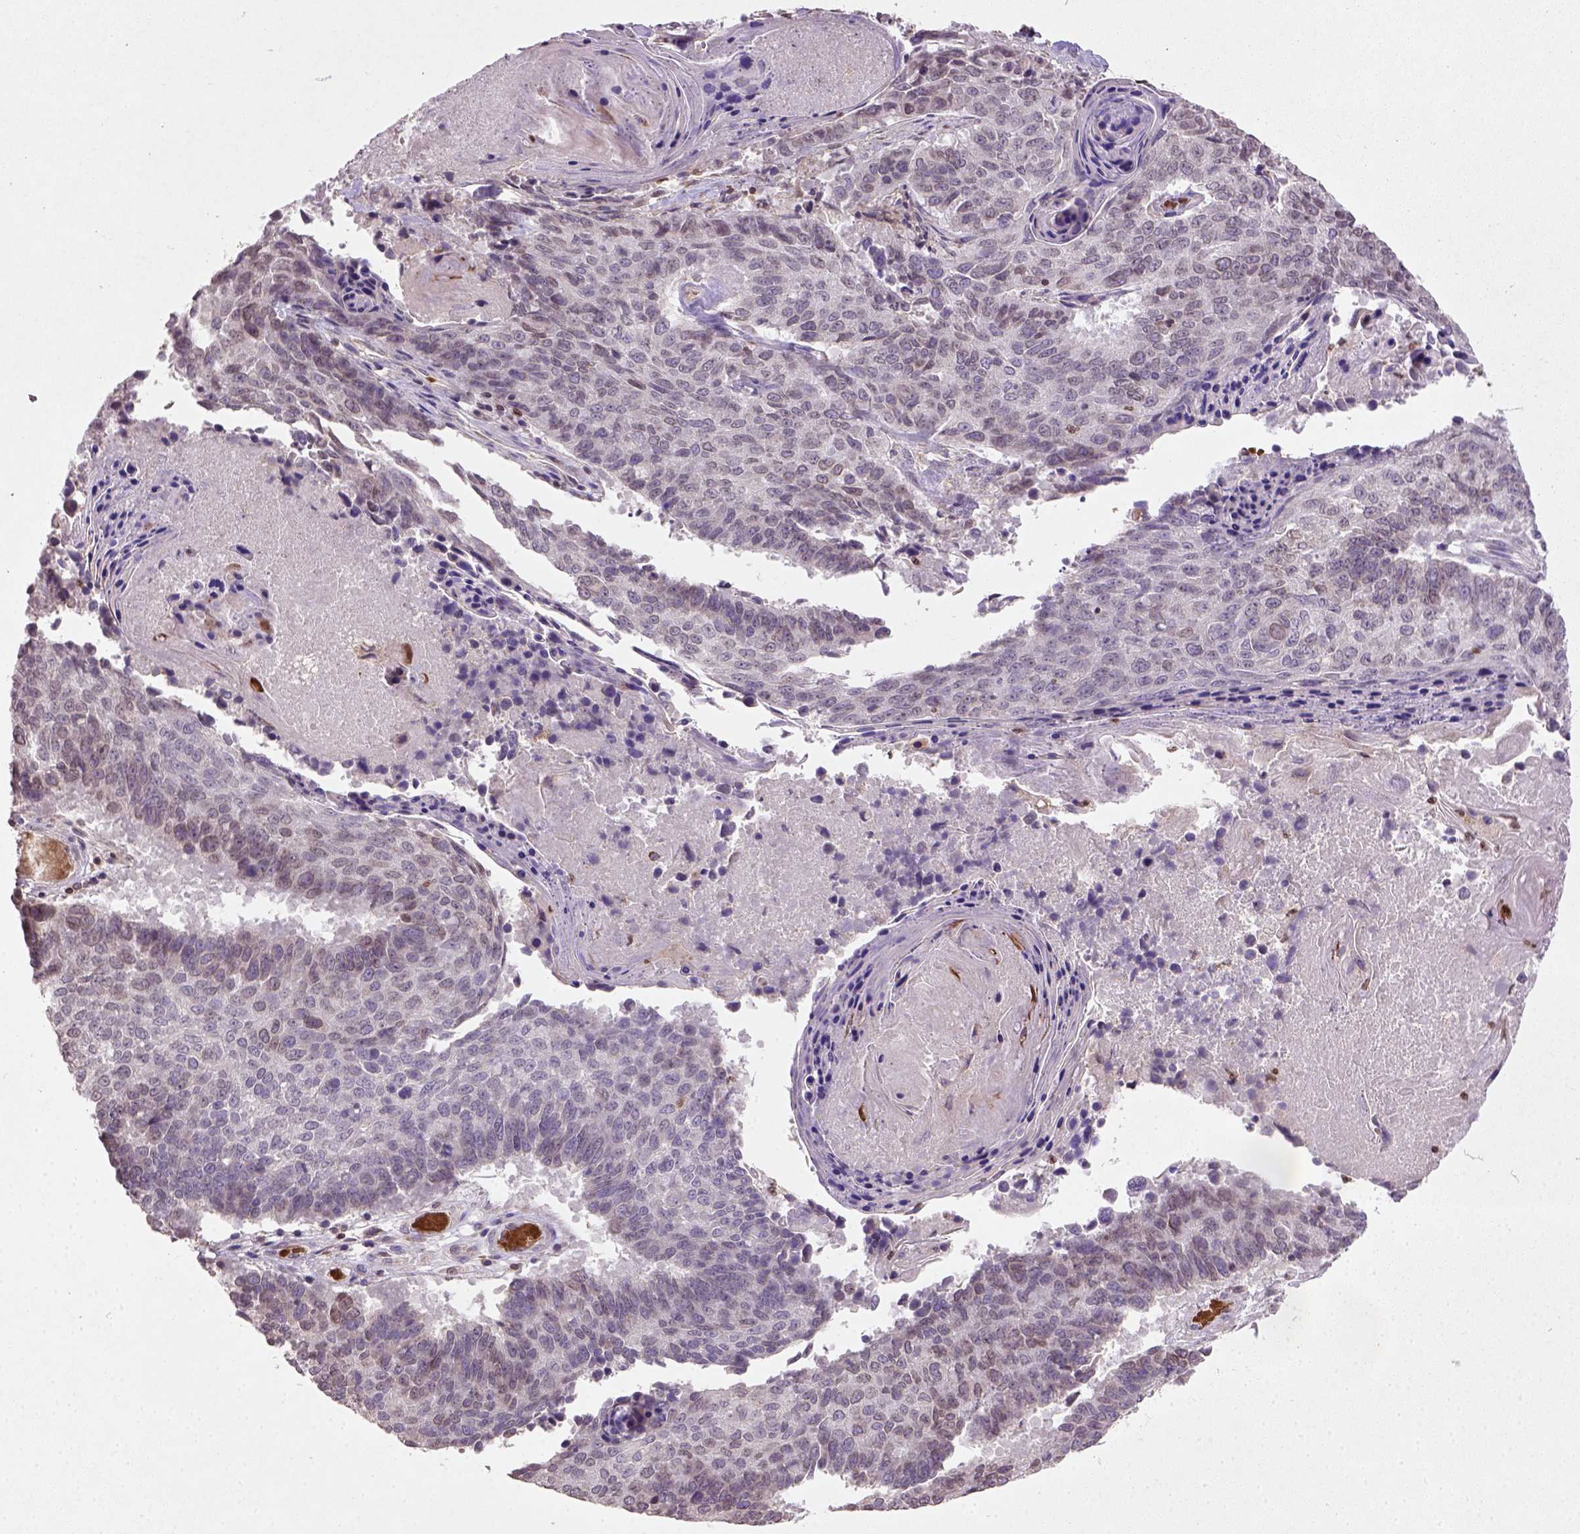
{"staining": {"intensity": "moderate", "quantity": "<25%", "location": "nuclear"}, "tissue": "lung cancer", "cell_type": "Tumor cells", "image_type": "cancer", "snomed": [{"axis": "morphology", "description": "Squamous cell carcinoma, NOS"}, {"axis": "topography", "description": "Lung"}], "caption": "Immunohistochemical staining of lung squamous cell carcinoma exhibits low levels of moderate nuclear protein expression in approximately <25% of tumor cells.", "gene": "NUDT3", "patient": {"sex": "male", "age": 73}}